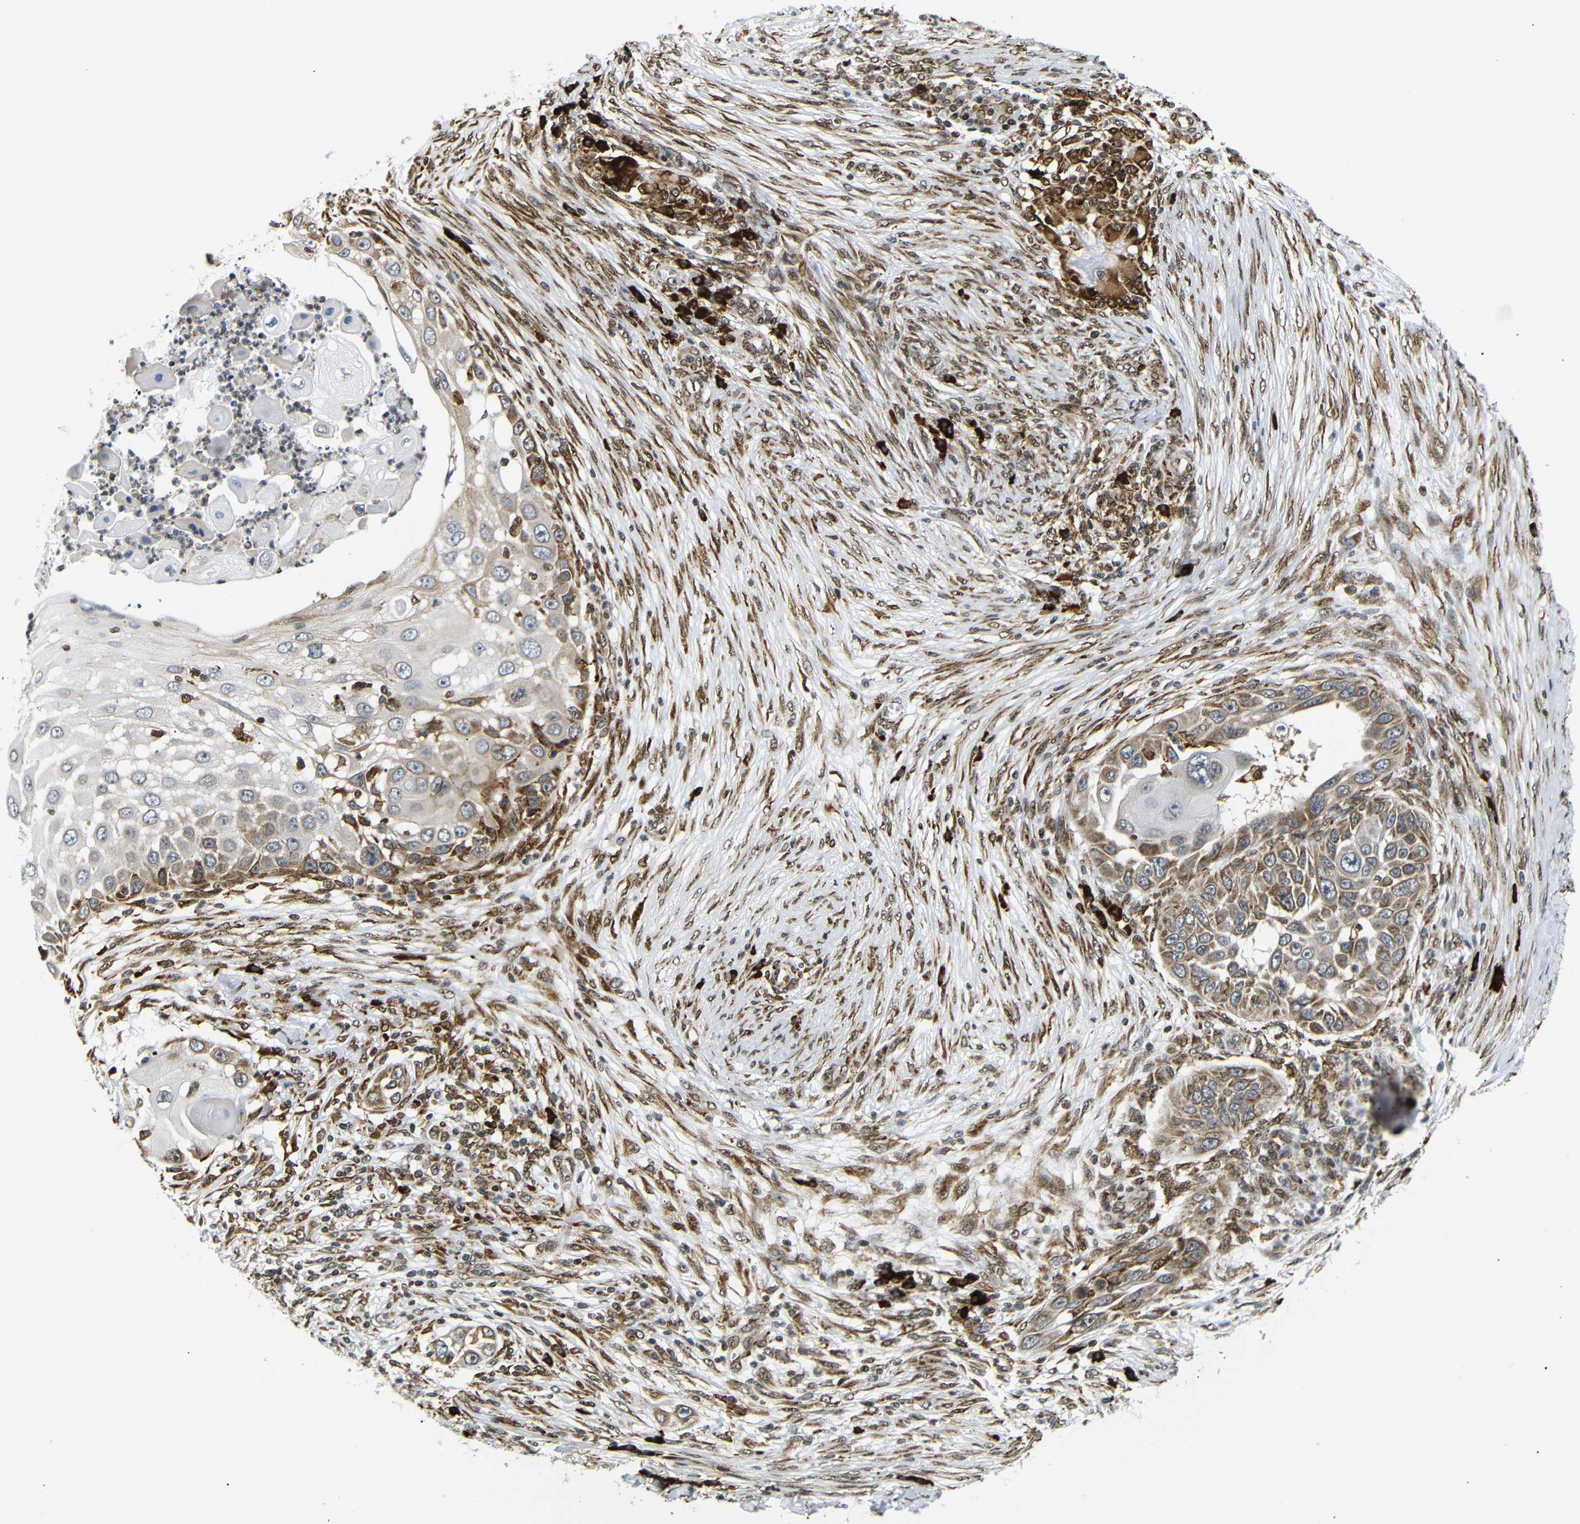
{"staining": {"intensity": "moderate", "quantity": ">75%", "location": "cytoplasmic/membranous"}, "tissue": "skin cancer", "cell_type": "Tumor cells", "image_type": "cancer", "snomed": [{"axis": "morphology", "description": "Squamous cell carcinoma, NOS"}, {"axis": "topography", "description": "Skin"}], "caption": "Immunohistochemistry of human skin cancer (squamous cell carcinoma) displays medium levels of moderate cytoplasmic/membranous staining in about >75% of tumor cells. Nuclei are stained in blue.", "gene": "SPCS2", "patient": {"sex": "female", "age": 44}}